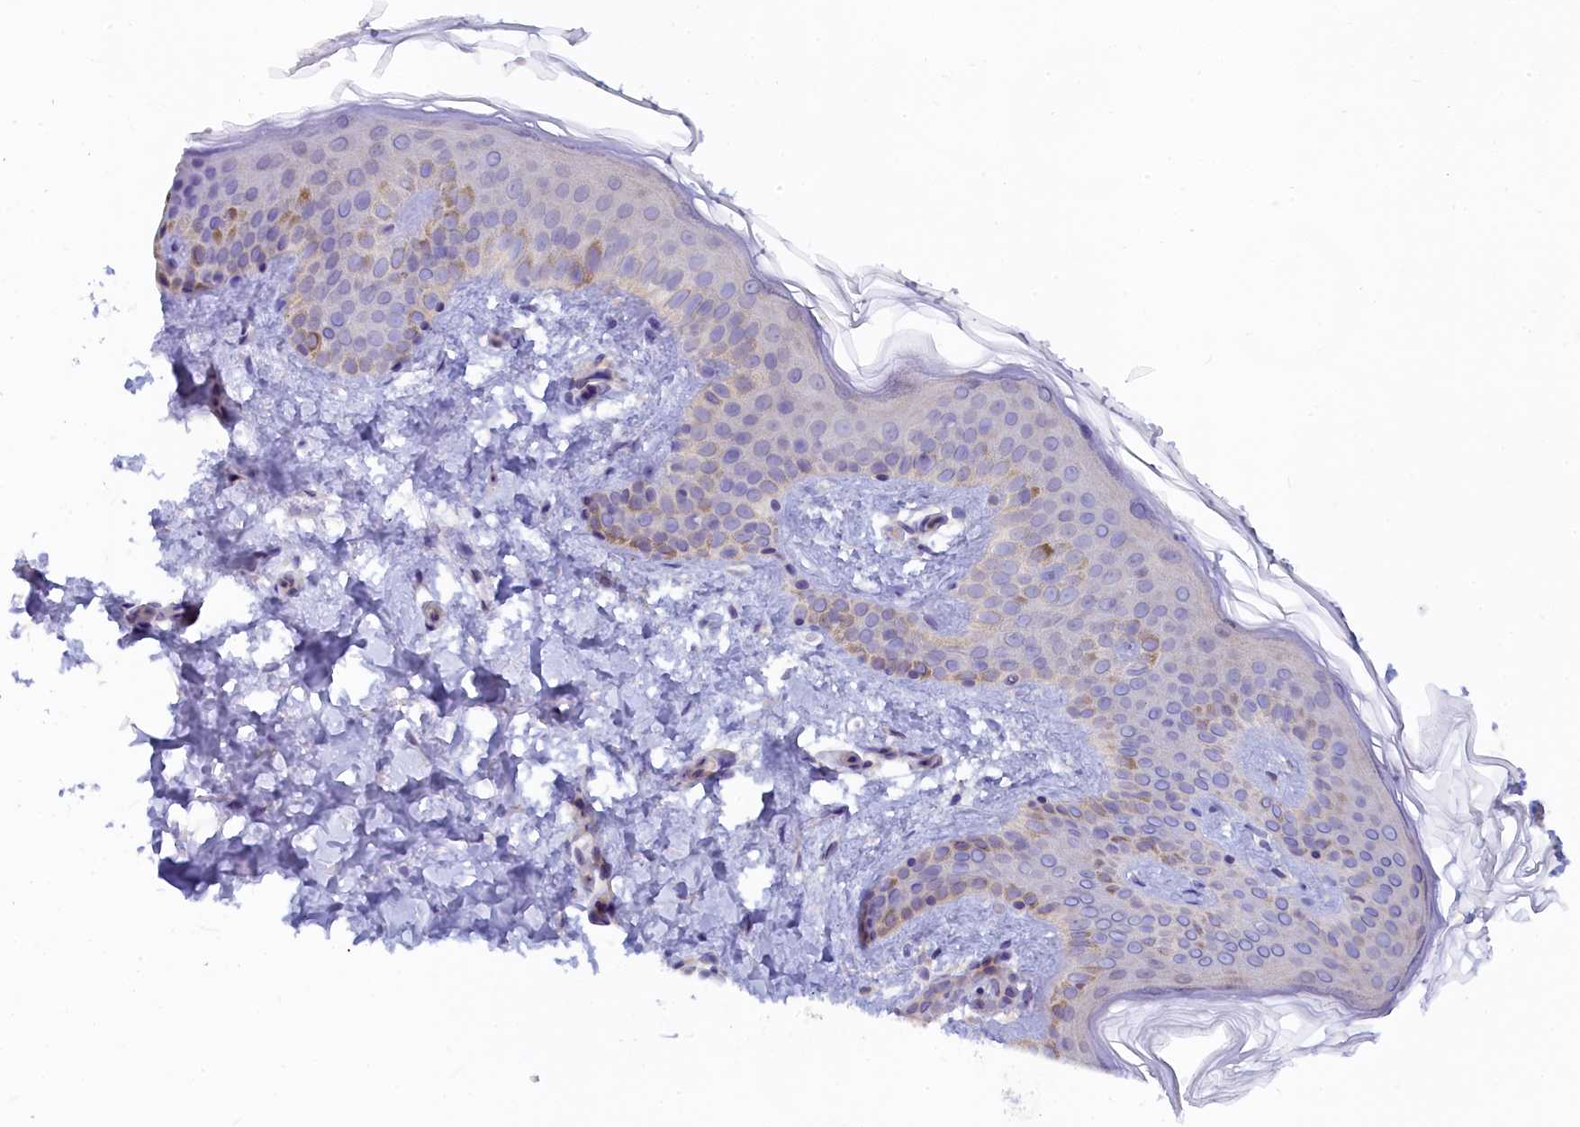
{"staining": {"intensity": "negative", "quantity": "none", "location": "none"}, "tissue": "skin", "cell_type": "Fibroblasts", "image_type": "normal", "snomed": [{"axis": "morphology", "description": "Normal tissue, NOS"}, {"axis": "topography", "description": "Skin"}], "caption": "High power microscopy image of an immunohistochemistry (IHC) histopathology image of normal skin, revealing no significant positivity in fibroblasts.", "gene": "SPATA5L1", "patient": {"sex": "female", "age": 58}}